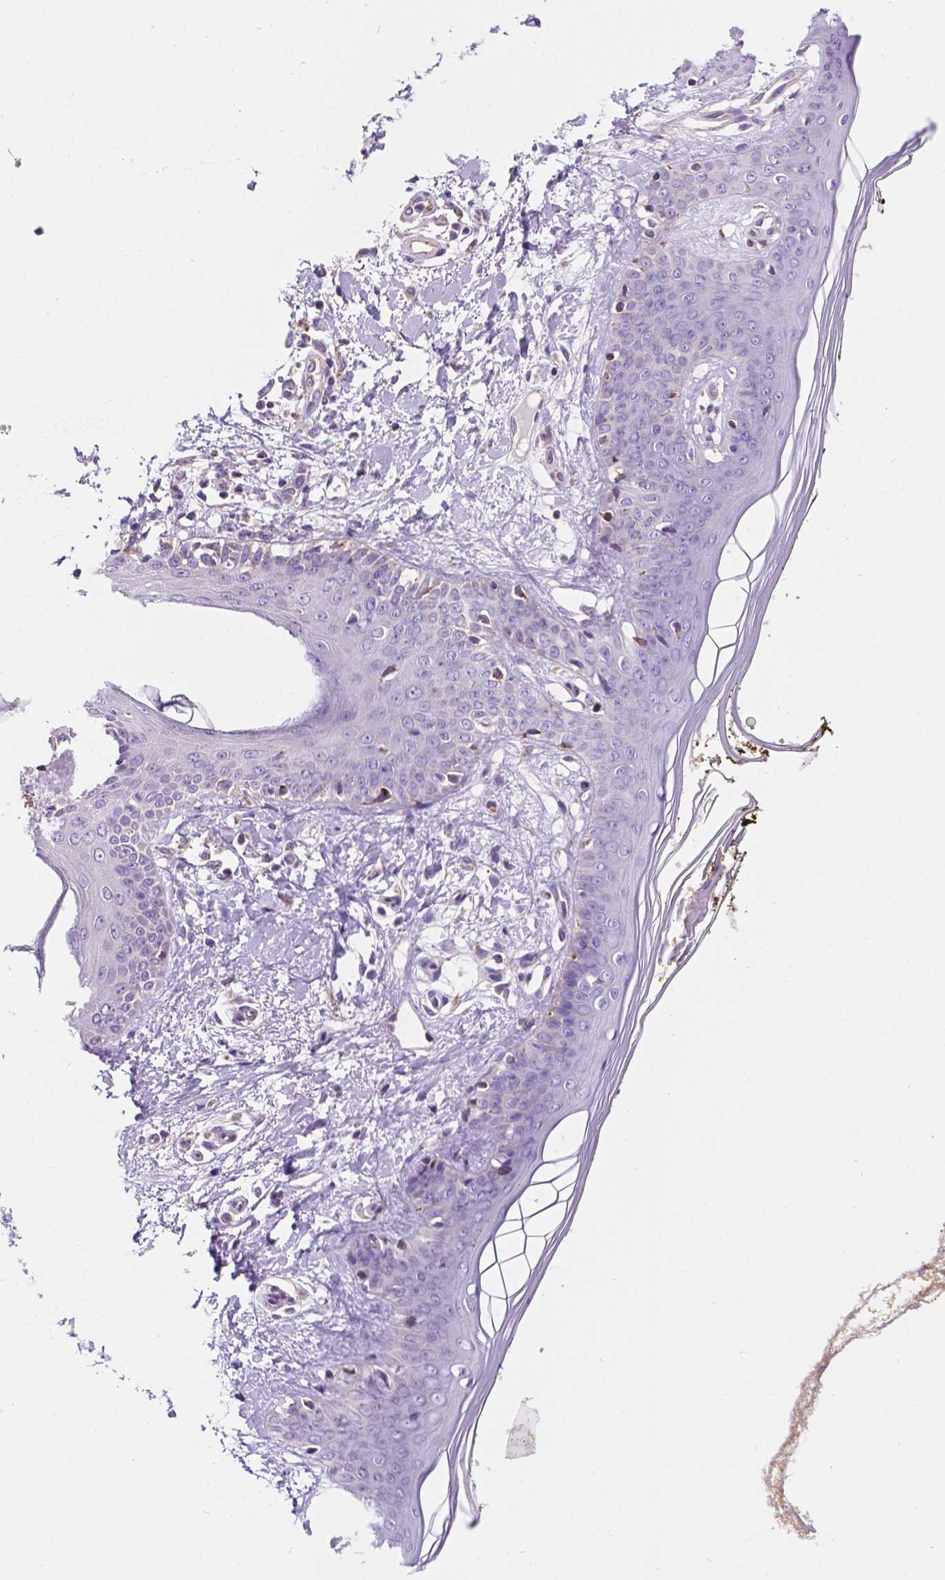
{"staining": {"intensity": "negative", "quantity": "none", "location": "none"}, "tissue": "skin", "cell_type": "Fibroblasts", "image_type": "normal", "snomed": [{"axis": "morphology", "description": "Normal tissue, NOS"}, {"axis": "topography", "description": "Skin"}], "caption": "This histopathology image is of unremarkable skin stained with immunohistochemistry to label a protein in brown with the nuclei are counter-stained blue. There is no expression in fibroblasts.", "gene": "TRPV5", "patient": {"sex": "female", "age": 34}}